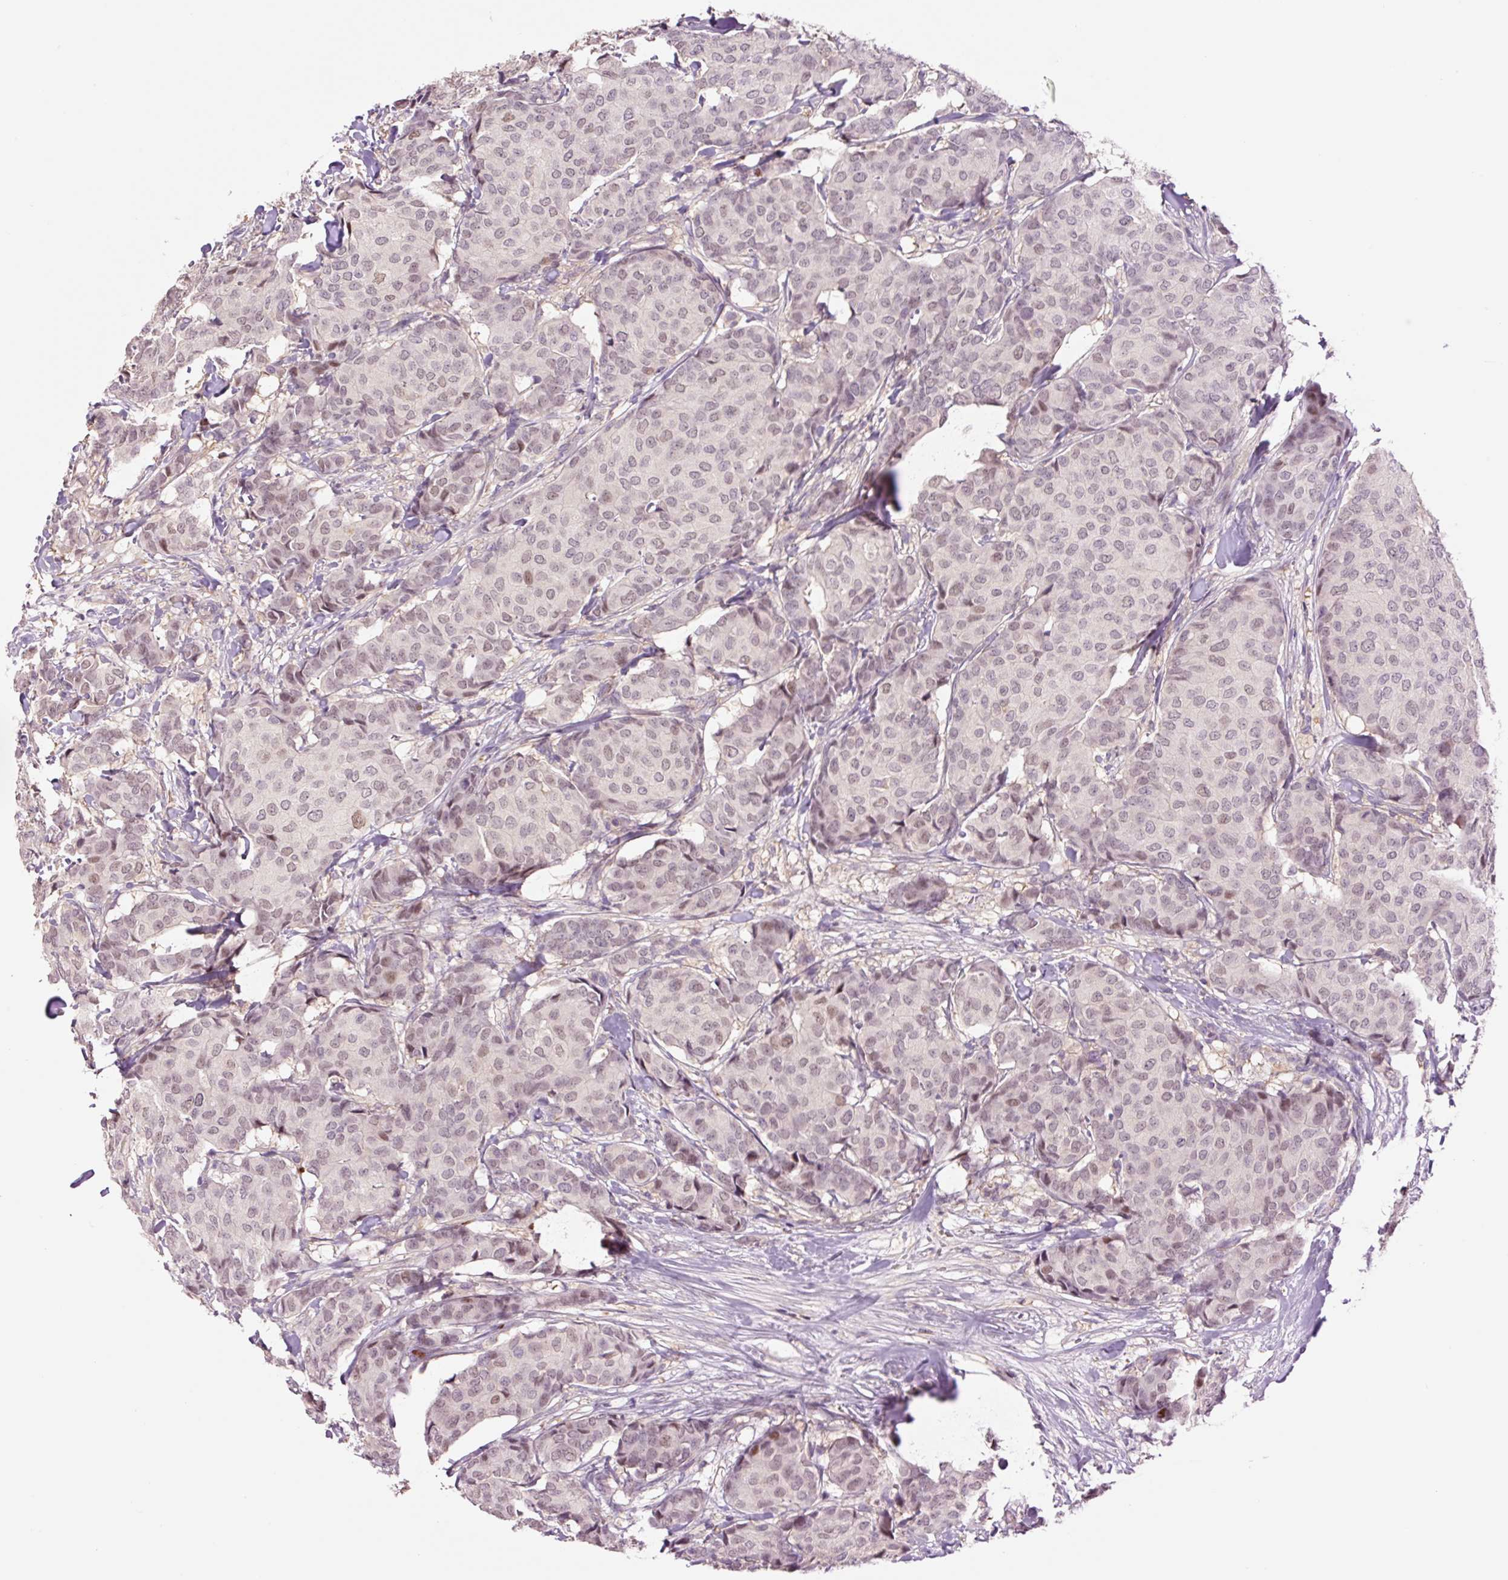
{"staining": {"intensity": "weak", "quantity": "<25%", "location": "nuclear"}, "tissue": "breast cancer", "cell_type": "Tumor cells", "image_type": "cancer", "snomed": [{"axis": "morphology", "description": "Duct carcinoma"}, {"axis": "topography", "description": "Breast"}], "caption": "DAB (3,3'-diaminobenzidine) immunohistochemical staining of breast intraductal carcinoma demonstrates no significant positivity in tumor cells. (Brightfield microscopy of DAB immunohistochemistry (IHC) at high magnification).", "gene": "DPPA4", "patient": {"sex": "female", "age": 75}}